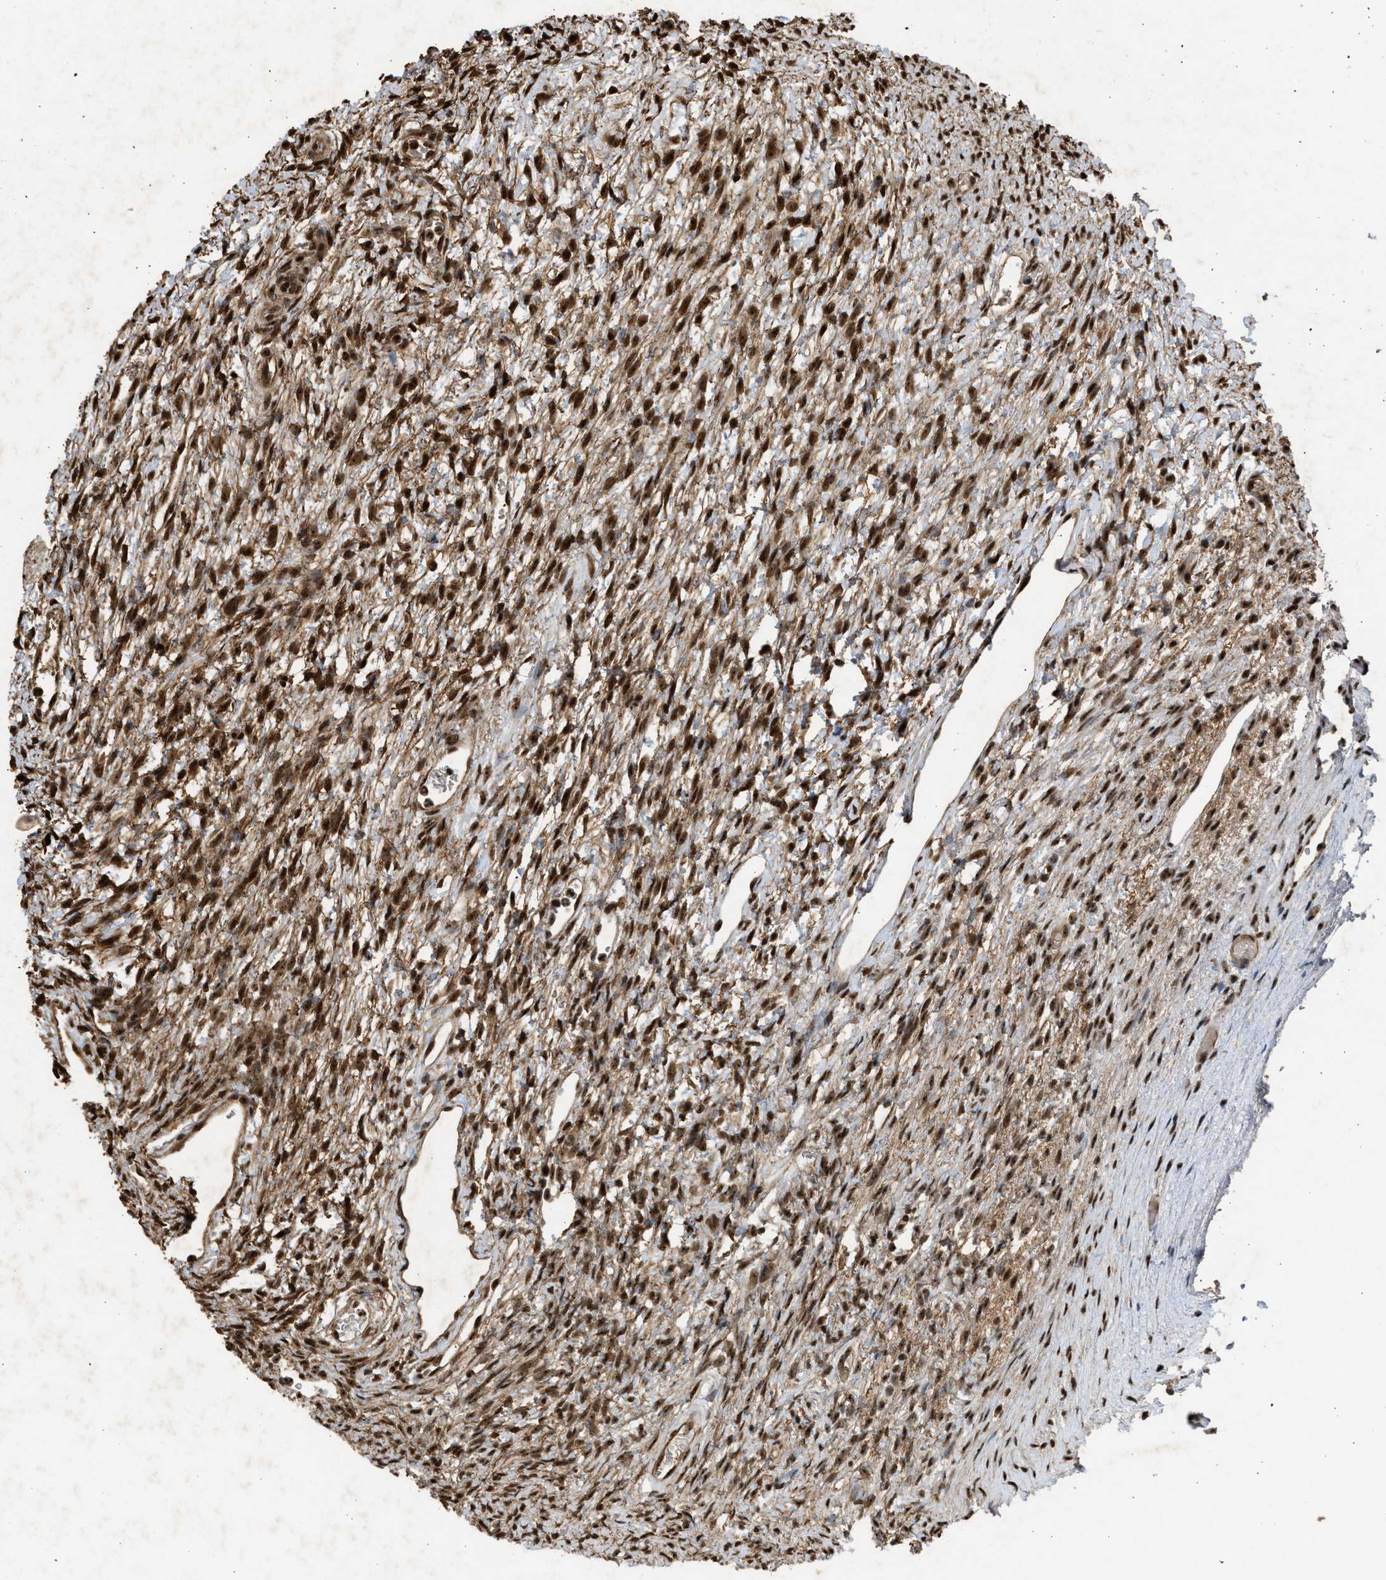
{"staining": {"intensity": "moderate", "quantity": ">75%", "location": "cytoplasmic/membranous"}, "tissue": "ovary", "cell_type": "Follicle cells", "image_type": "normal", "snomed": [{"axis": "morphology", "description": "Normal tissue, NOS"}, {"axis": "topography", "description": "Ovary"}], "caption": "This histopathology image reveals benign ovary stained with IHC to label a protein in brown. The cytoplasmic/membranous of follicle cells show moderate positivity for the protein. Nuclei are counter-stained blue.", "gene": "TFDP2", "patient": {"sex": "female", "age": 33}}